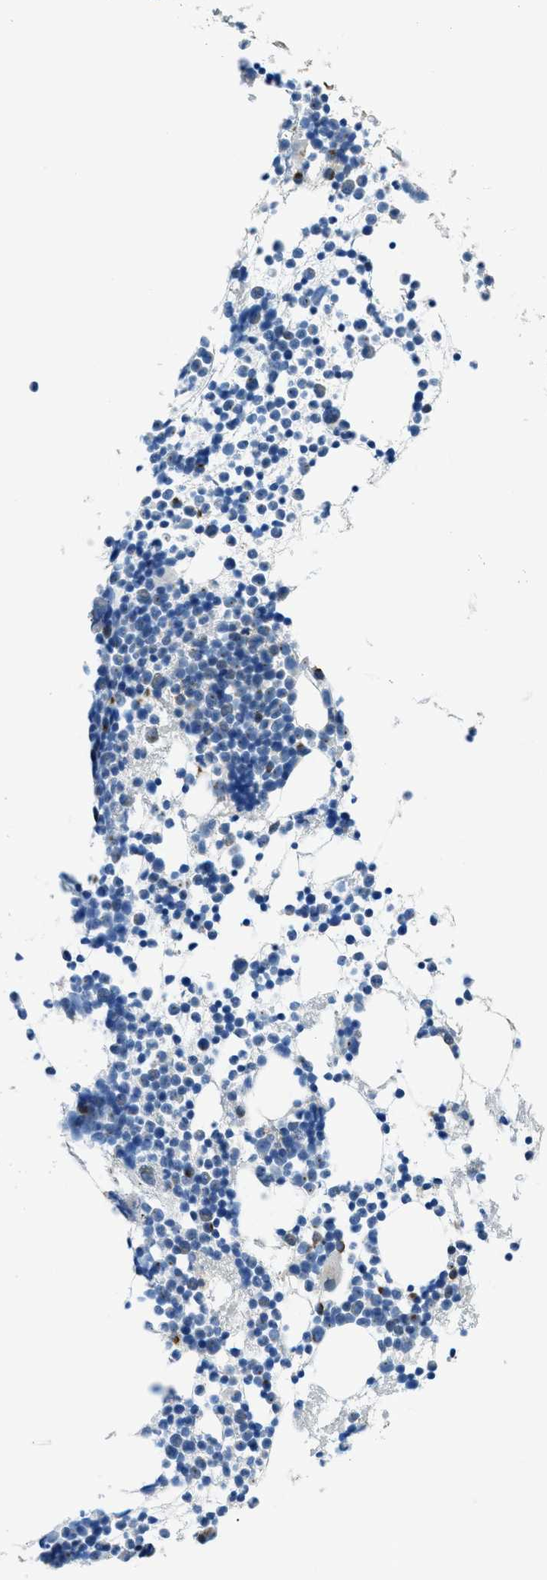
{"staining": {"intensity": "negative", "quantity": "none", "location": "none"}, "tissue": "bone marrow", "cell_type": "Hematopoietic cells", "image_type": "normal", "snomed": [{"axis": "morphology", "description": "Normal tissue, NOS"}, {"axis": "morphology", "description": "Inflammation, NOS"}, {"axis": "topography", "description": "Bone marrow"}], "caption": "IHC of benign bone marrow reveals no expression in hematopoietic cells.", "gene": "KLHL8", "patient": {"sex": "female", "age": 29}}